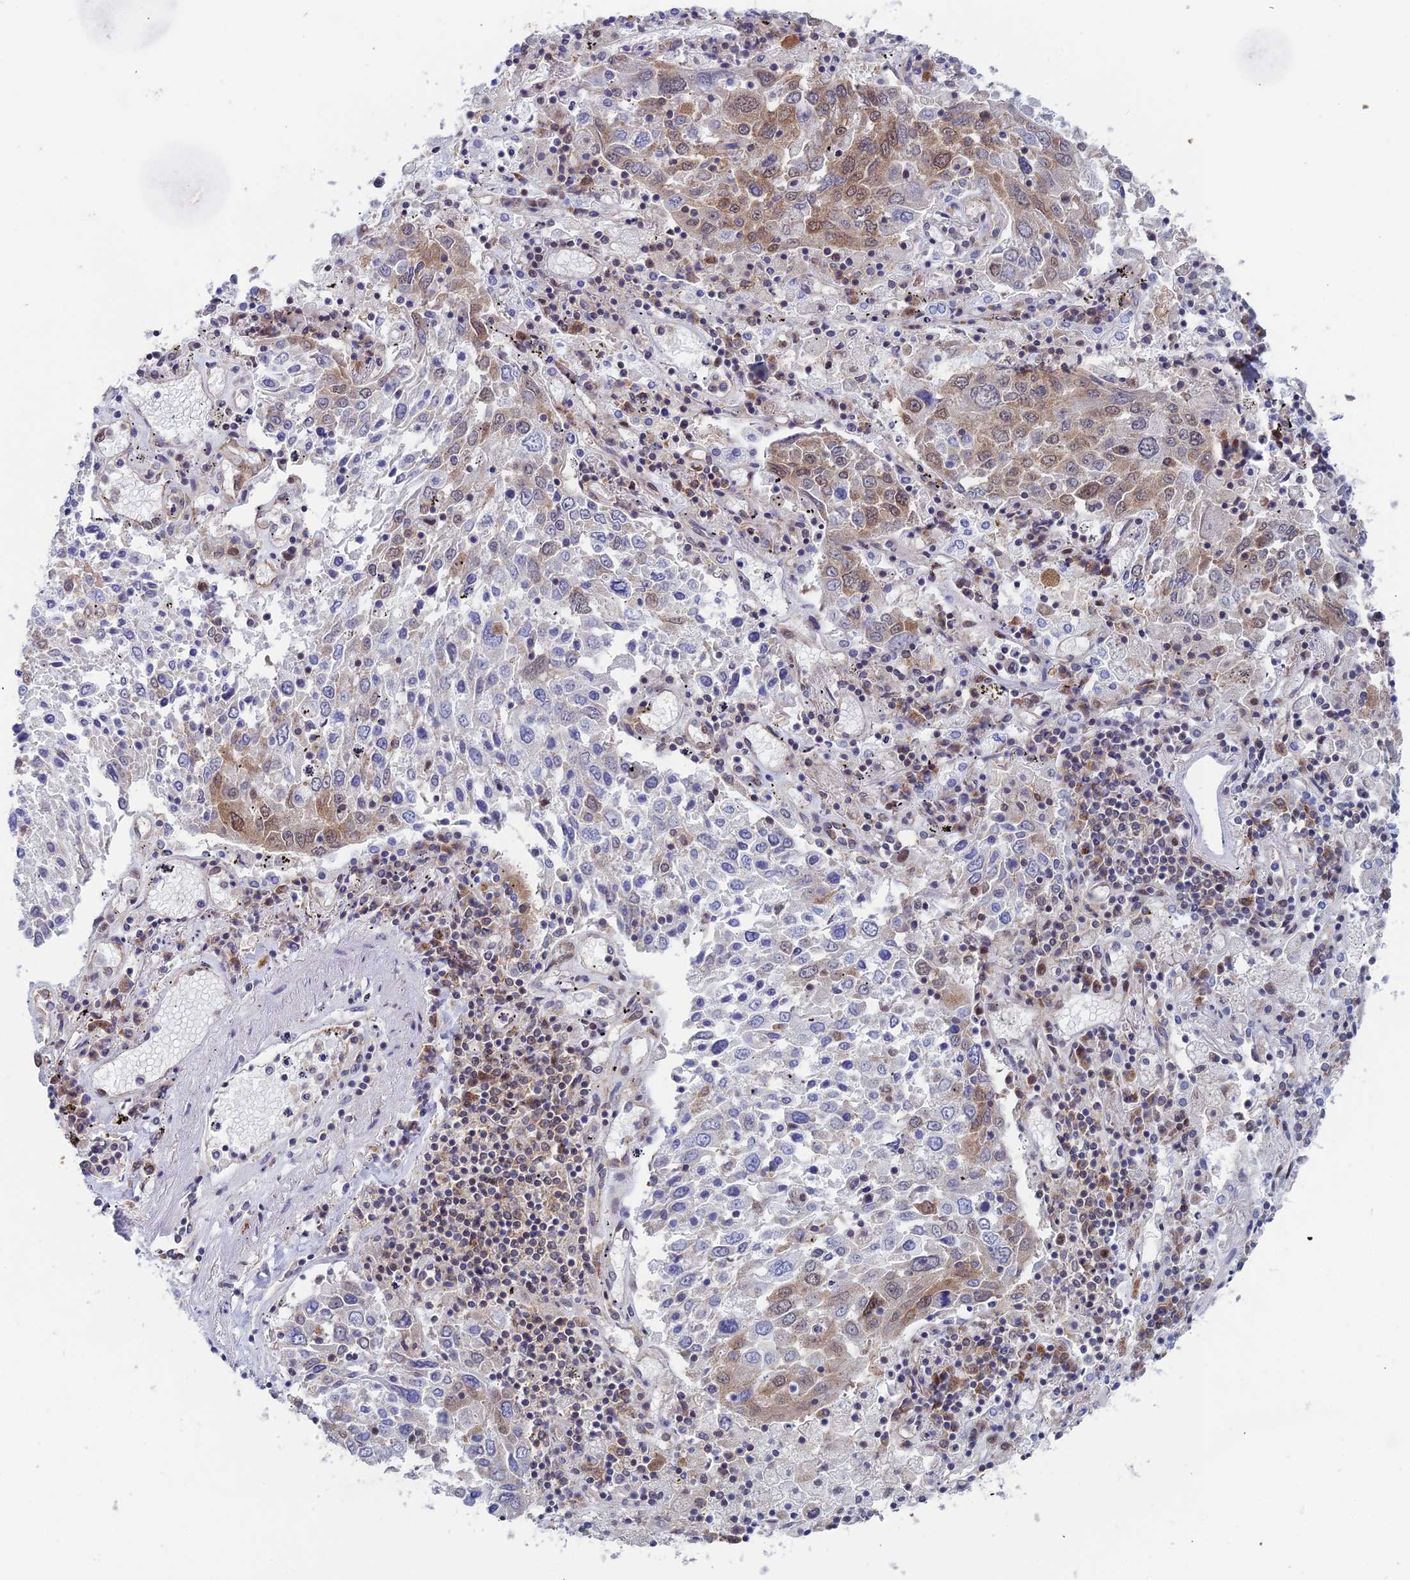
{"staining": {"intensity": "moderate", "quantity": "<25%", "location": "cytoplasmic/membranous,nuclear"}, "tissue": "lung cancer", "cell_type": "Tumor cells", "image_type": "cancer", "snomed": [{"axis": "morphology", "description": "Squamous cell carcinoma, NOS"}, {"axis": "topography", "description": "Lung"}], "caption": "Squamous cell carcinoma (lung) stained for a protein (brown) reveals moderate cytoplasmic/membranous and nuclear positive positivity in approximately <25% of tumor cells.", "gene": "IGBP1", "patient": {"sex": "male", "age": 65}}